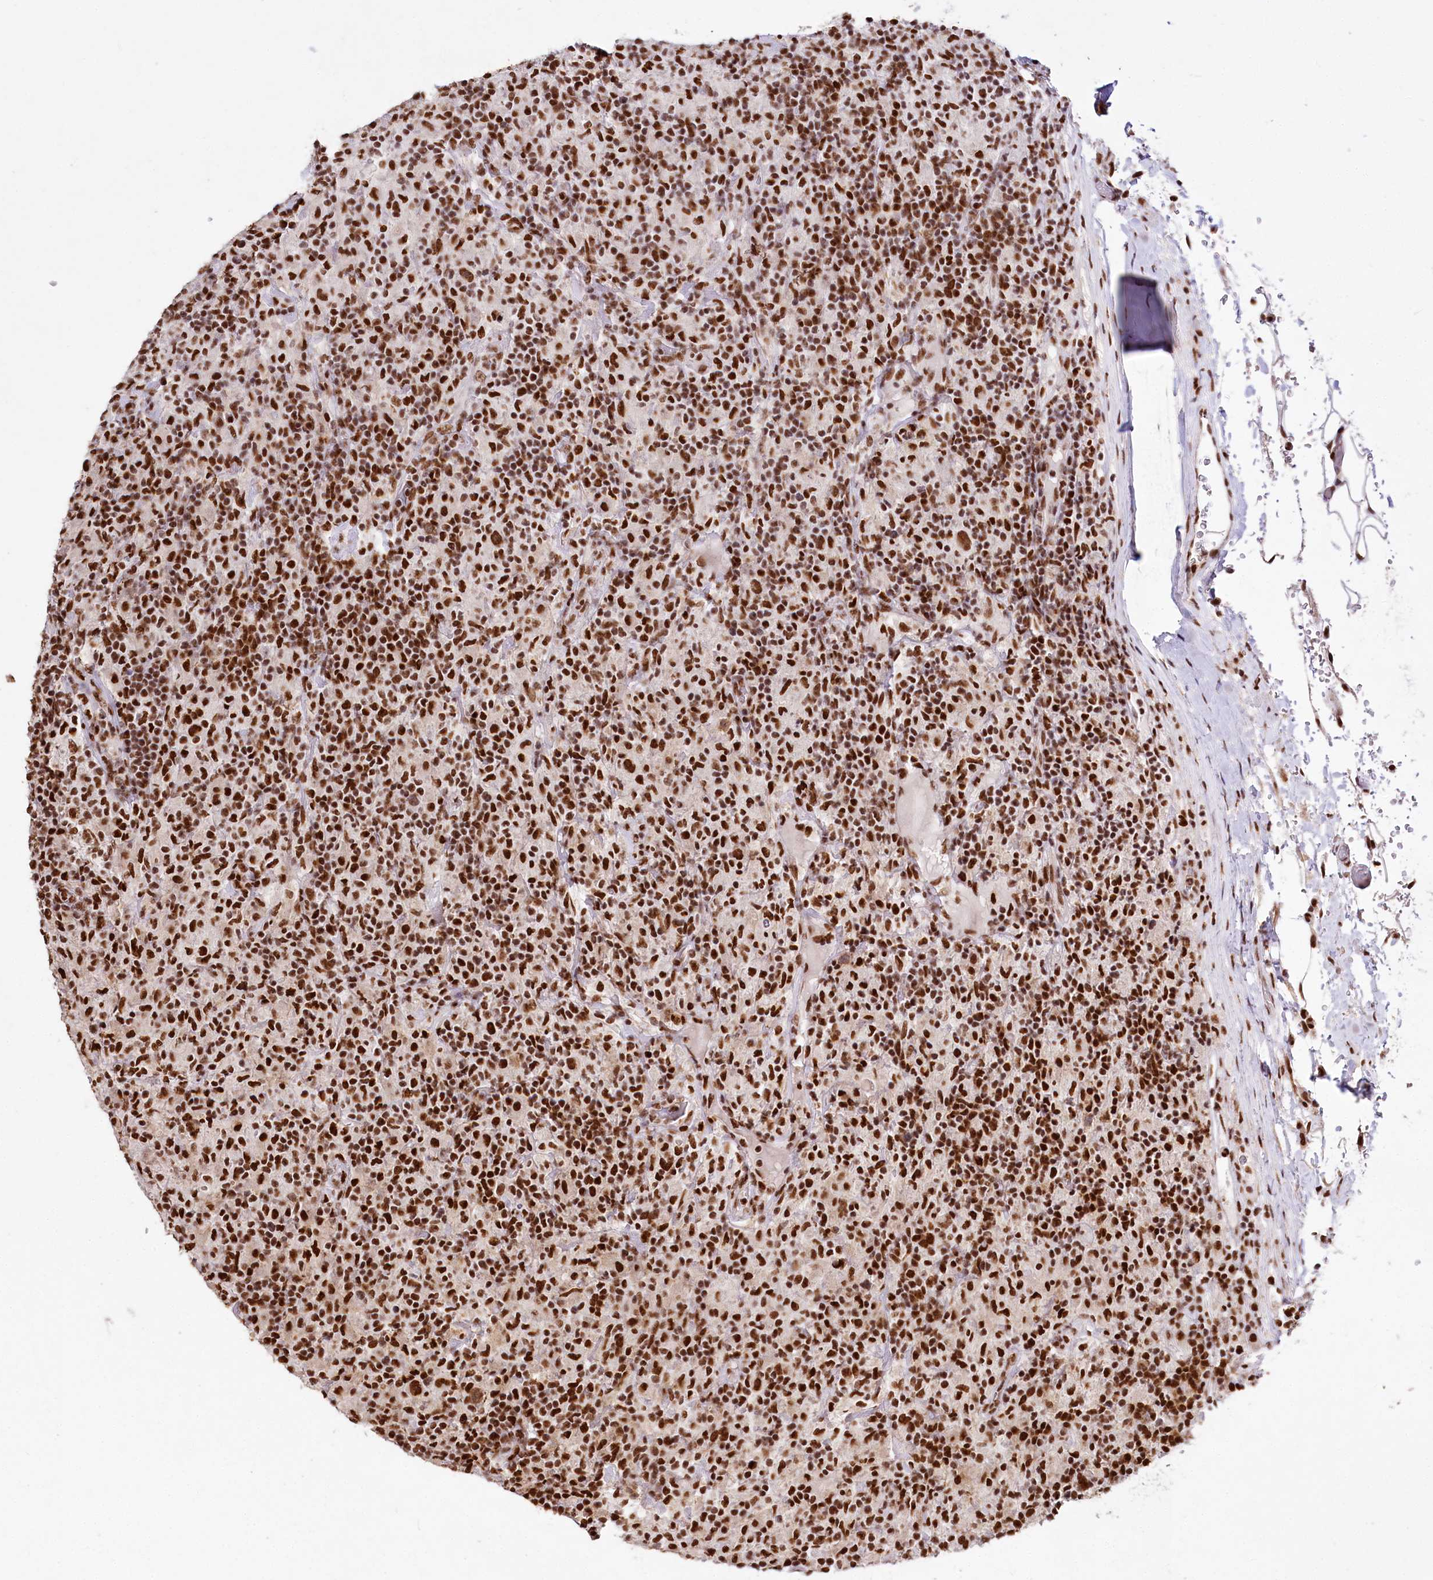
{"staining": {"intensity": "strong", "quantity": ">75%", "location": "cytoplasmic/membranous,nuclear"}, "tissue": "lymphoma", "cell_type": "Tumor cells", "image_type": "cancer", "snomed": [{"axis": "morphology", "description": "Hodgkin's disease, NOS"}, {"axis": "topography", "description": "Lymph node"}], "caption": "An image of human Hodgkin's disease stained for a protein displays strong cytoplasmic/membranous and nuclear brown staining in tumor cells.", "gene": "SMARCE1", "patient": {"sex": "male", "age": 70}}